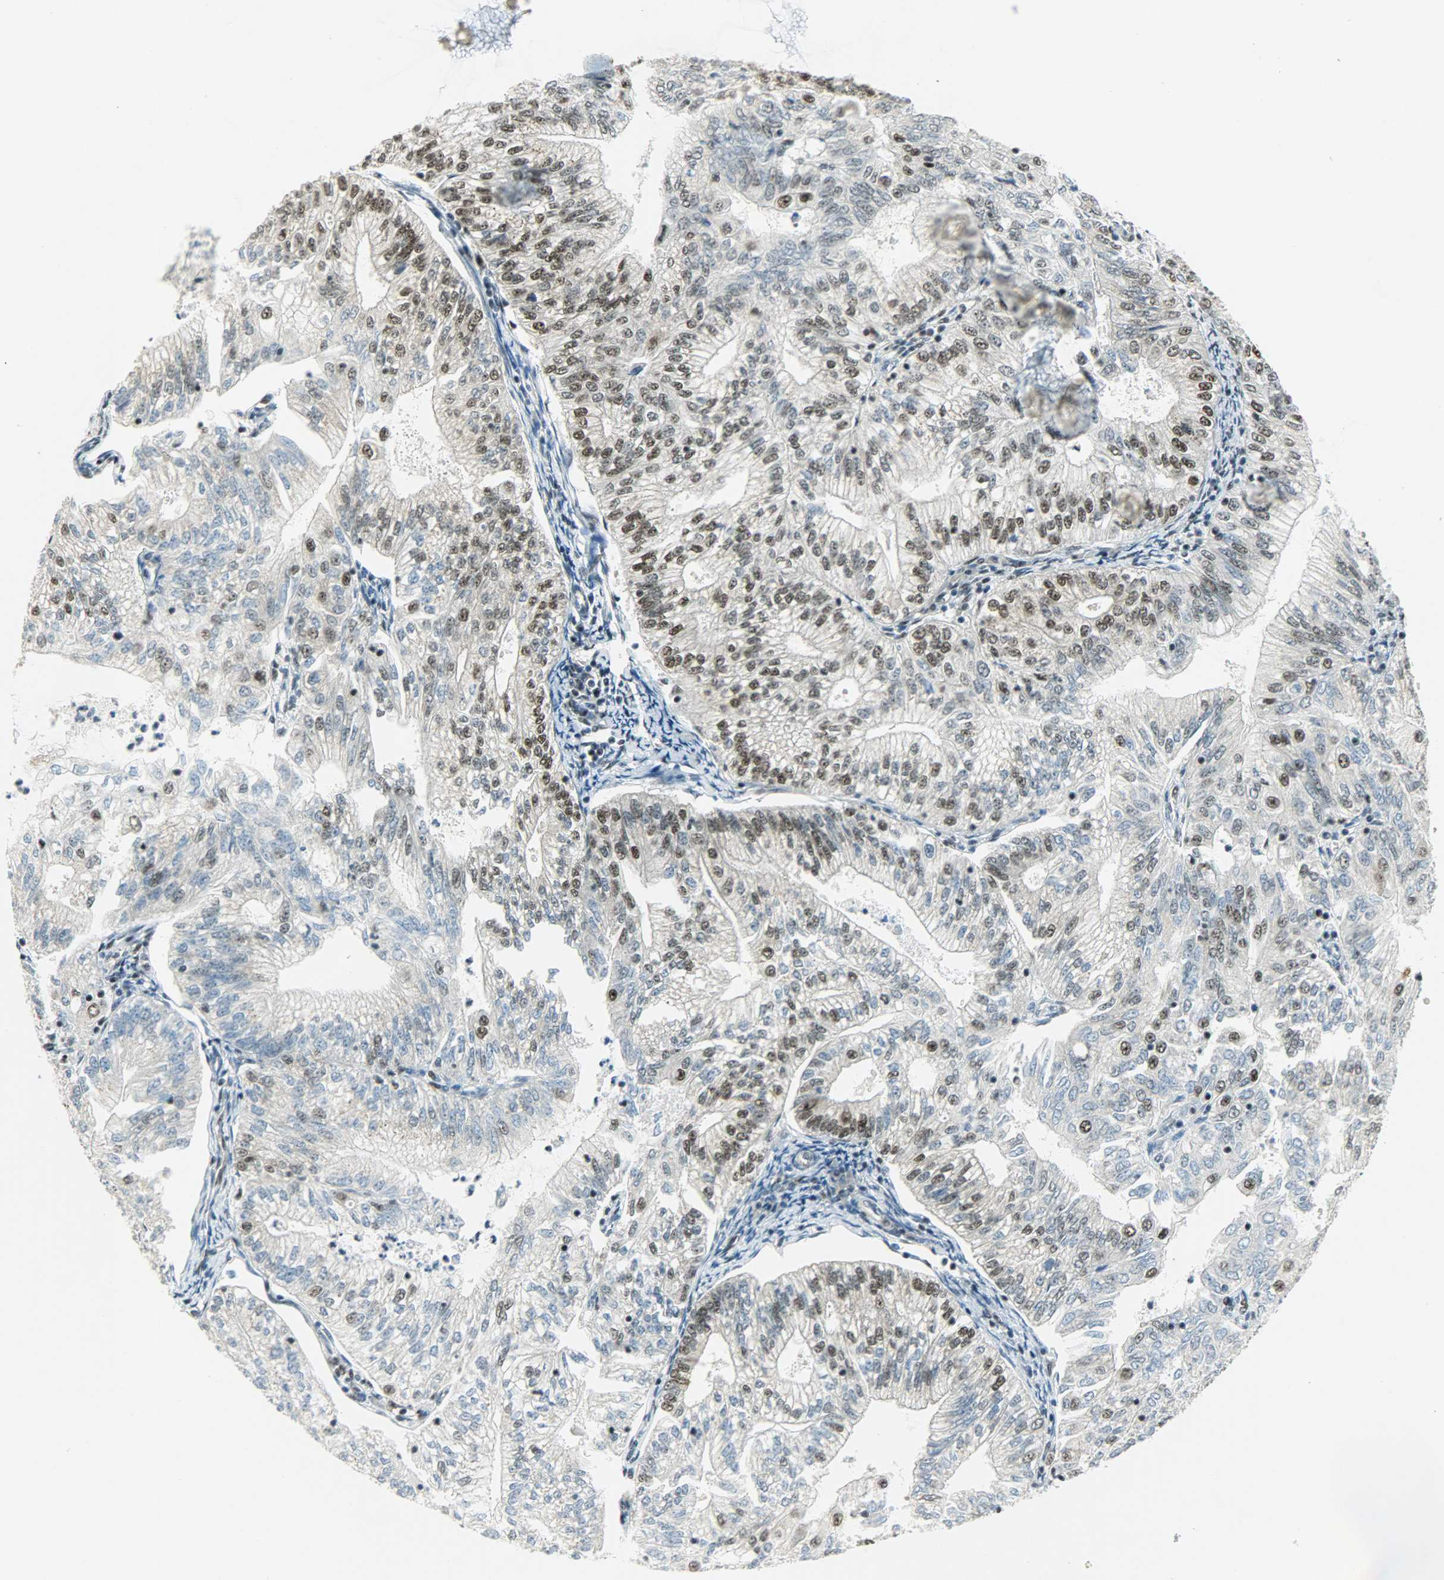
{"staining": {"intensity": "moderate", "quantity": "25%-75%", "location": "nuclear"}, "tissue": "endometrial cancer", "cell_type": "Tumor cells", "image_type": "cancer", "snomed": [{"axis": "morphology", "description": "Adenocarcinoma, NOS"}, {"axis": "topography", "description": "Endometrium"}], "caption": "The immunohistochemical stain labels moderate nuclear expression in tumor cells of endometrial cancer tissue. (DAB (3,3'-diaminobenzidine) IHC with brightfield microscopy, high magnification).", "gene": "SUGP1", "patient": {"sex": "female", "age": 69}}